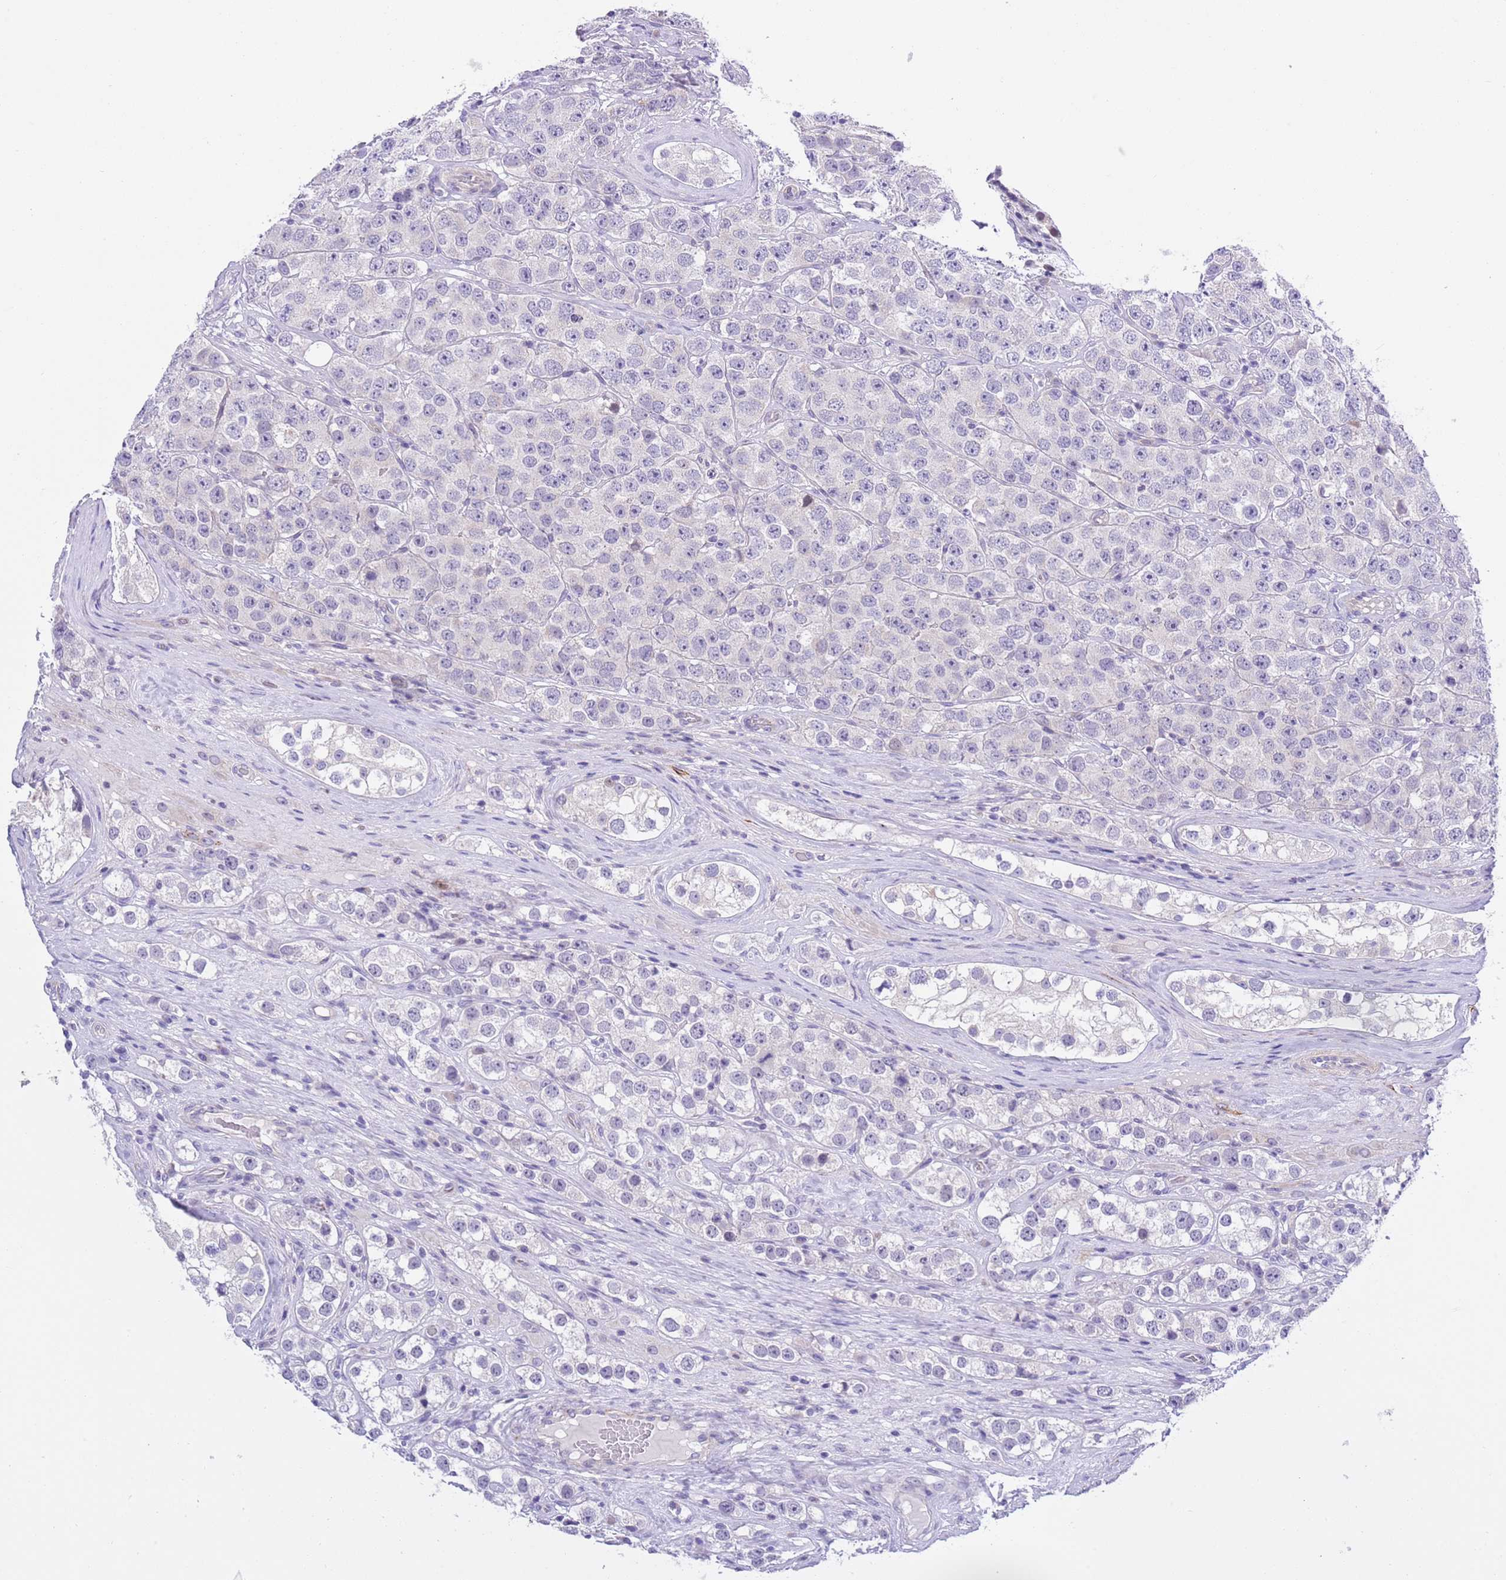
{"staining": {"intensity": "negative", "quantity": "none", "location": "none"}, "tissue": "testis cancer", "cell_type": "Tumor cells", "image_type": "cancer", "snomed": [{"axis": "morphology", "description": "Seminoma, NOS"}, {"axis": "topography", "description": "Testis"}], "caption": "This is an immunohistochemistry photomicrograph of human testis cancer (seminoma). There is no positivity in tumor cells.", "gene": "NET1", "patient": {"sex": "male", "age": 28}}